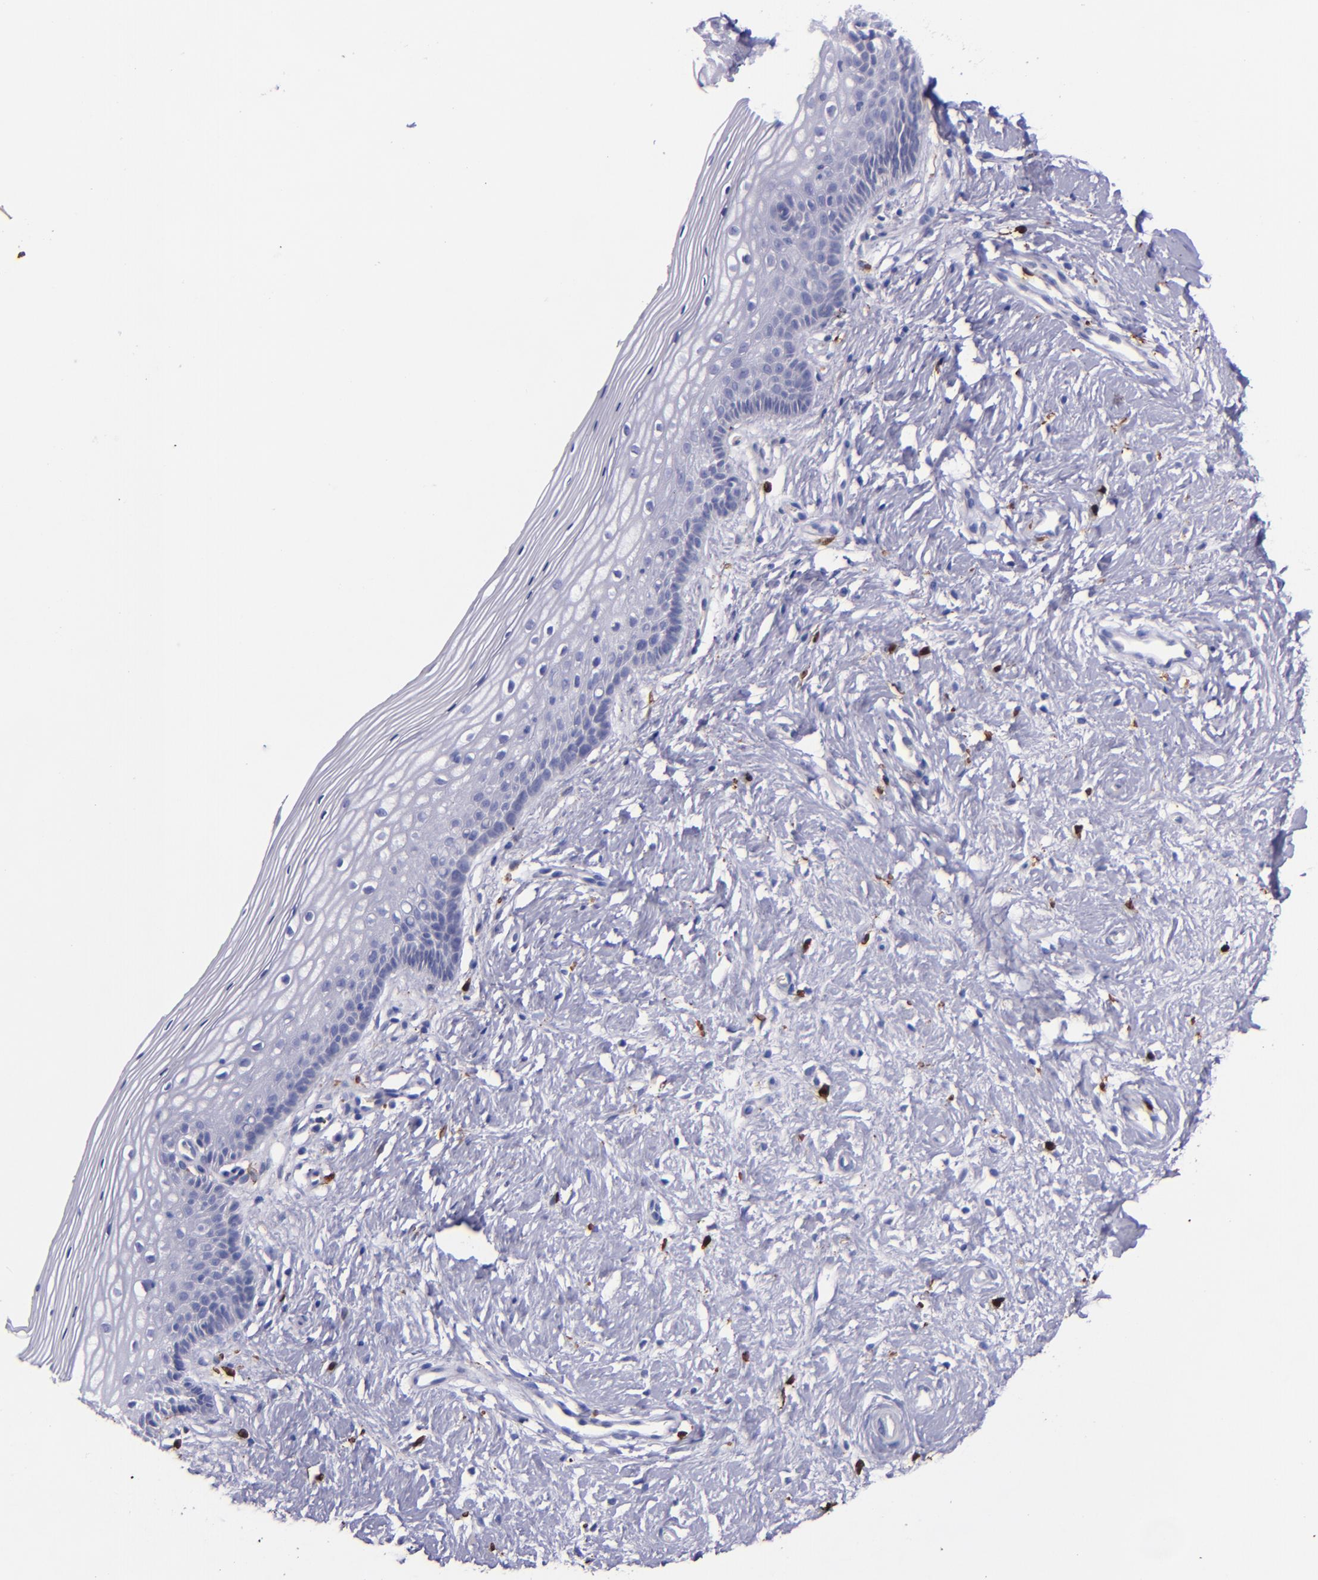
{"staining": {"intensity": "negative", "quantity": "none", "location": "none"}, "tissue": "vagina", "cell_type": "Squamous epithelial cells", "image_type": "normal", "snomed": [{"axis": "morphology", "description": "Normal tissue, NOS"}, {"axis": "topography", "description": "Vagina"}], "caption": "Squamous epithelial cells are negative for brown protein staining in normal vagina. The staining was performed using DAB (3,3'-diaminobenzidine) to visualize the protein expression in brown, while the nuclei were stained in blue with hematoxylin (Magnification: 20x).", "gene": "F13A1", "patient": {"sex": "female", "age": 46}}